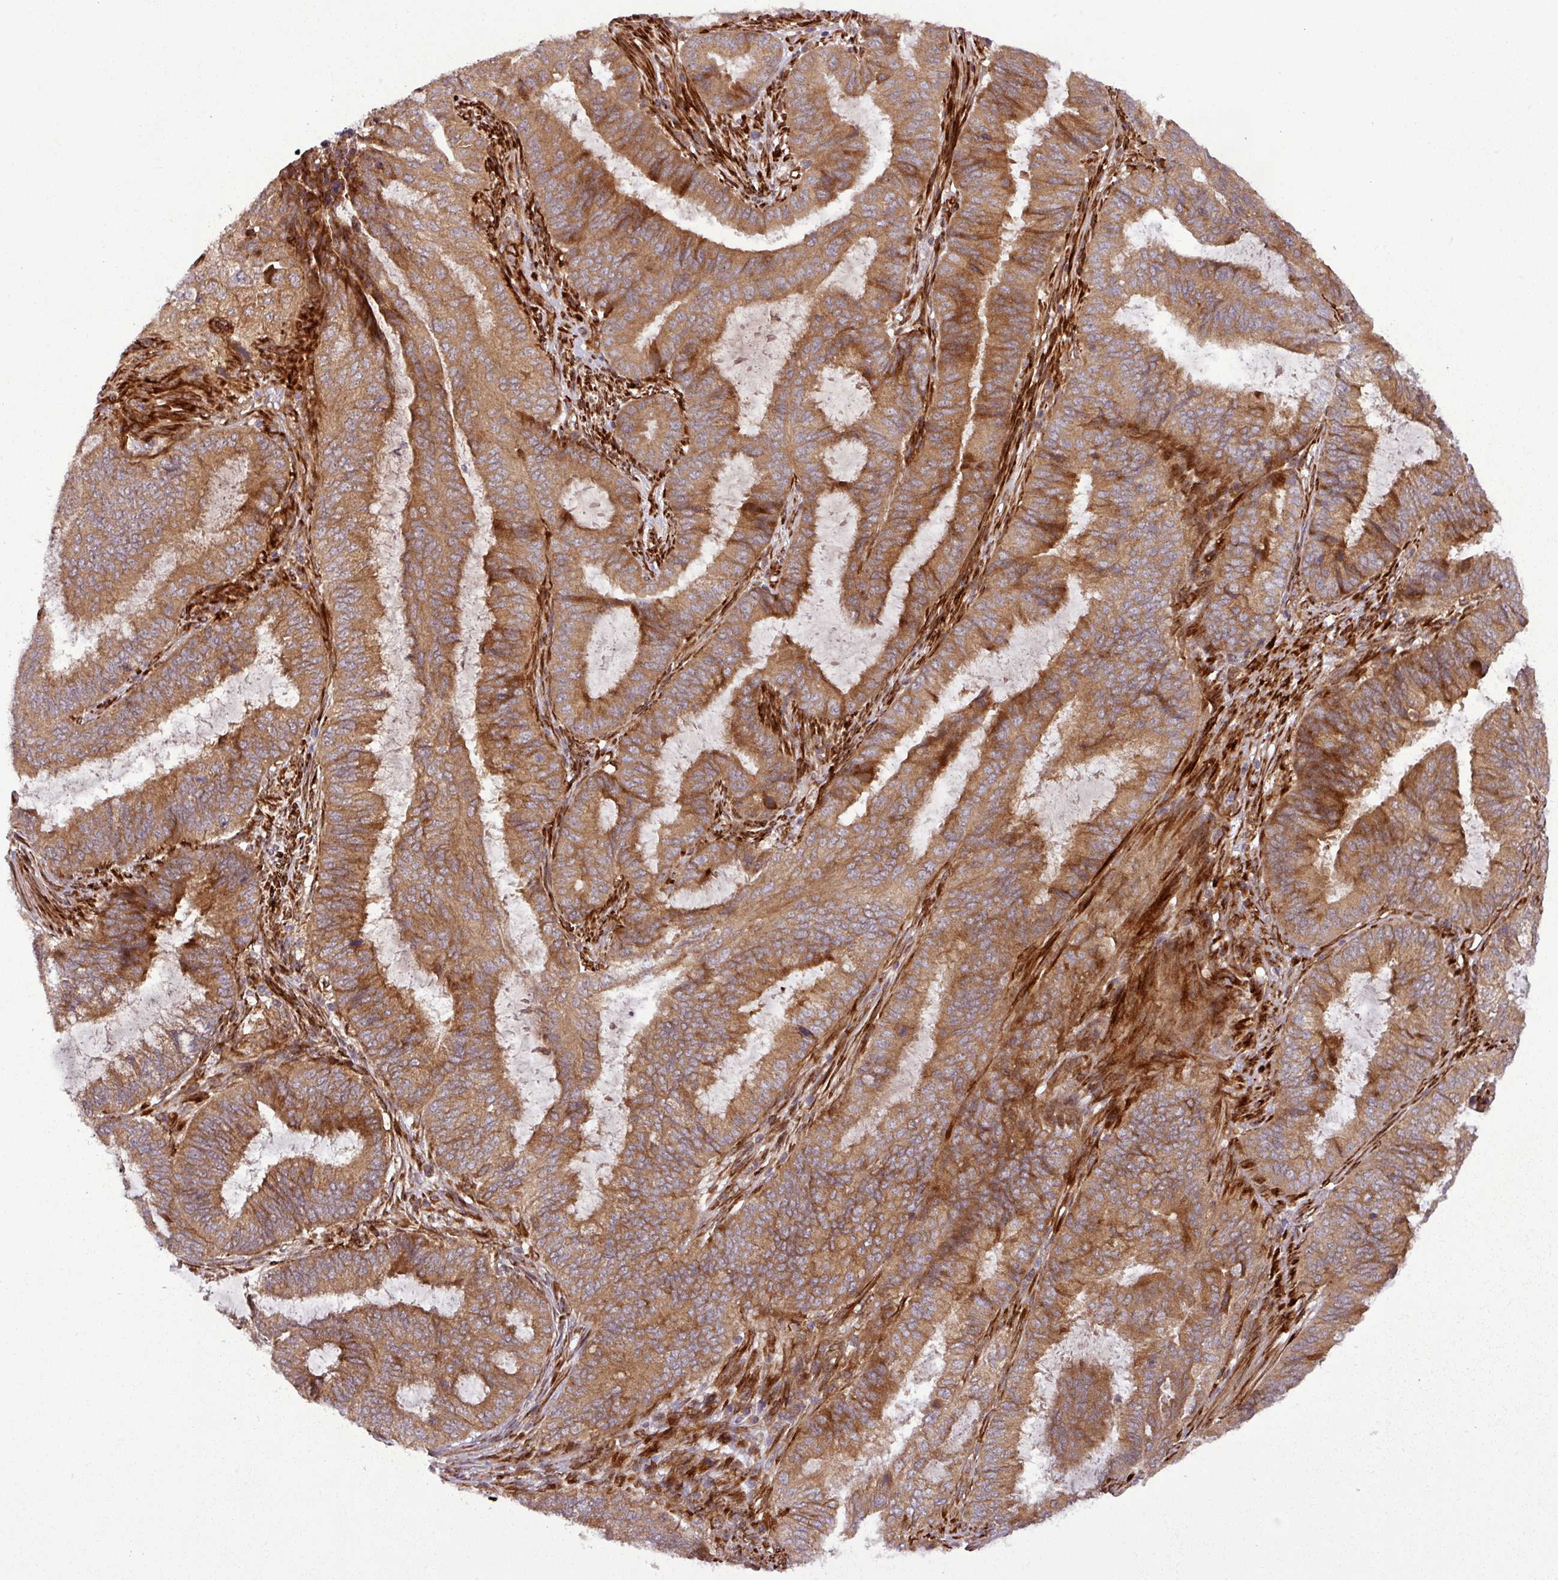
{"staining": {"intensity": "strong", "quantity": ">75%", "location": "cytoplasmic/membranous"}, "tissue": "endometrial cancer", "cell_type": "Tumor cells", "image_type": "cancer", "snomed": [{"axis": "morphology", "description": "Adenocarcinoma, NOS"}, {"axis": "topography", "description": "Endometrium"}], "caption": "IHC of human adenocarcinoma (endometrial) exhibits high levels of strong cytoplasmic/membranous staining in approximately >75% of tumor cells.", "gene": "ART1", "patient": {"sex": "female", "age": 51}}